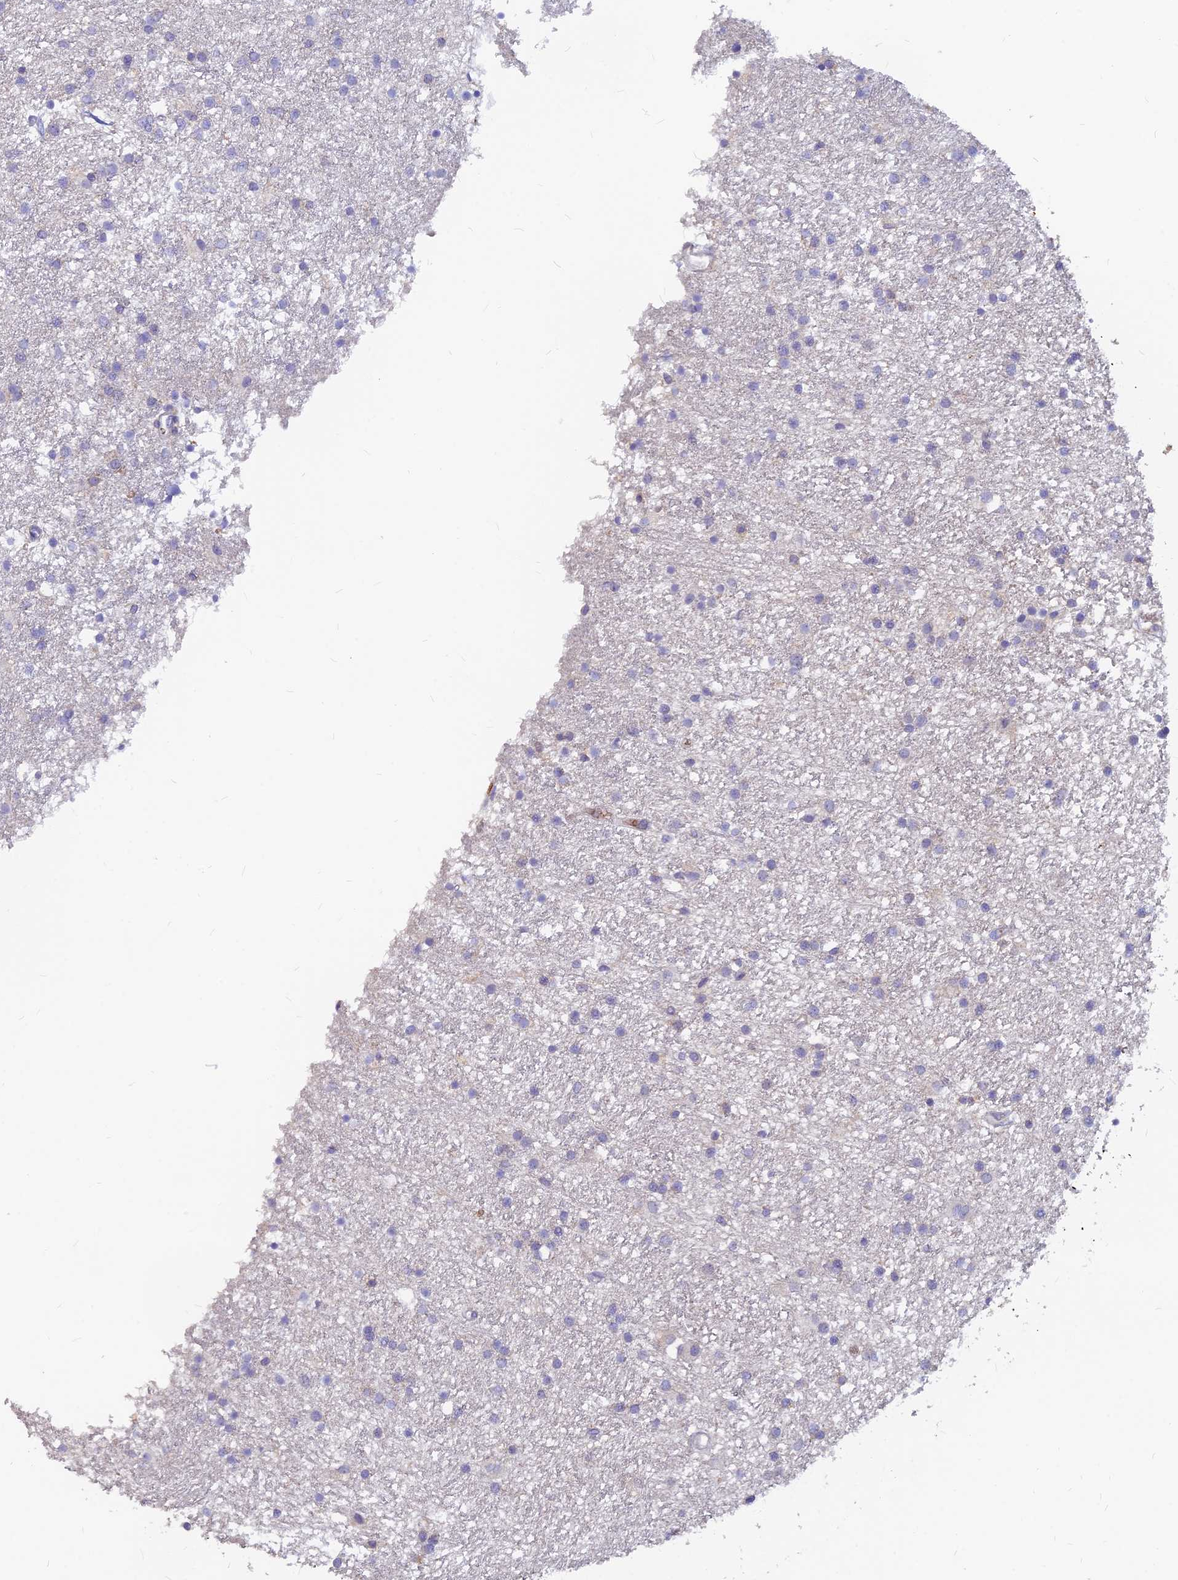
{"staining": {"intensity": "negative", "quantity": "none", "location": "none"}, "tissue": "glioma", "cell_type": "Tumor cells", "image_type": "cancer", "snomed": [{"axis": "morphology", "description": "Glioma, malignant, High grade"}, {"axis": "topography", "description": "Brain"}], "caption": "There is no significant staining in tumor cells of glioma.", "gene": "DENND2D", "patient": {"sex": "male", "age": 77}}